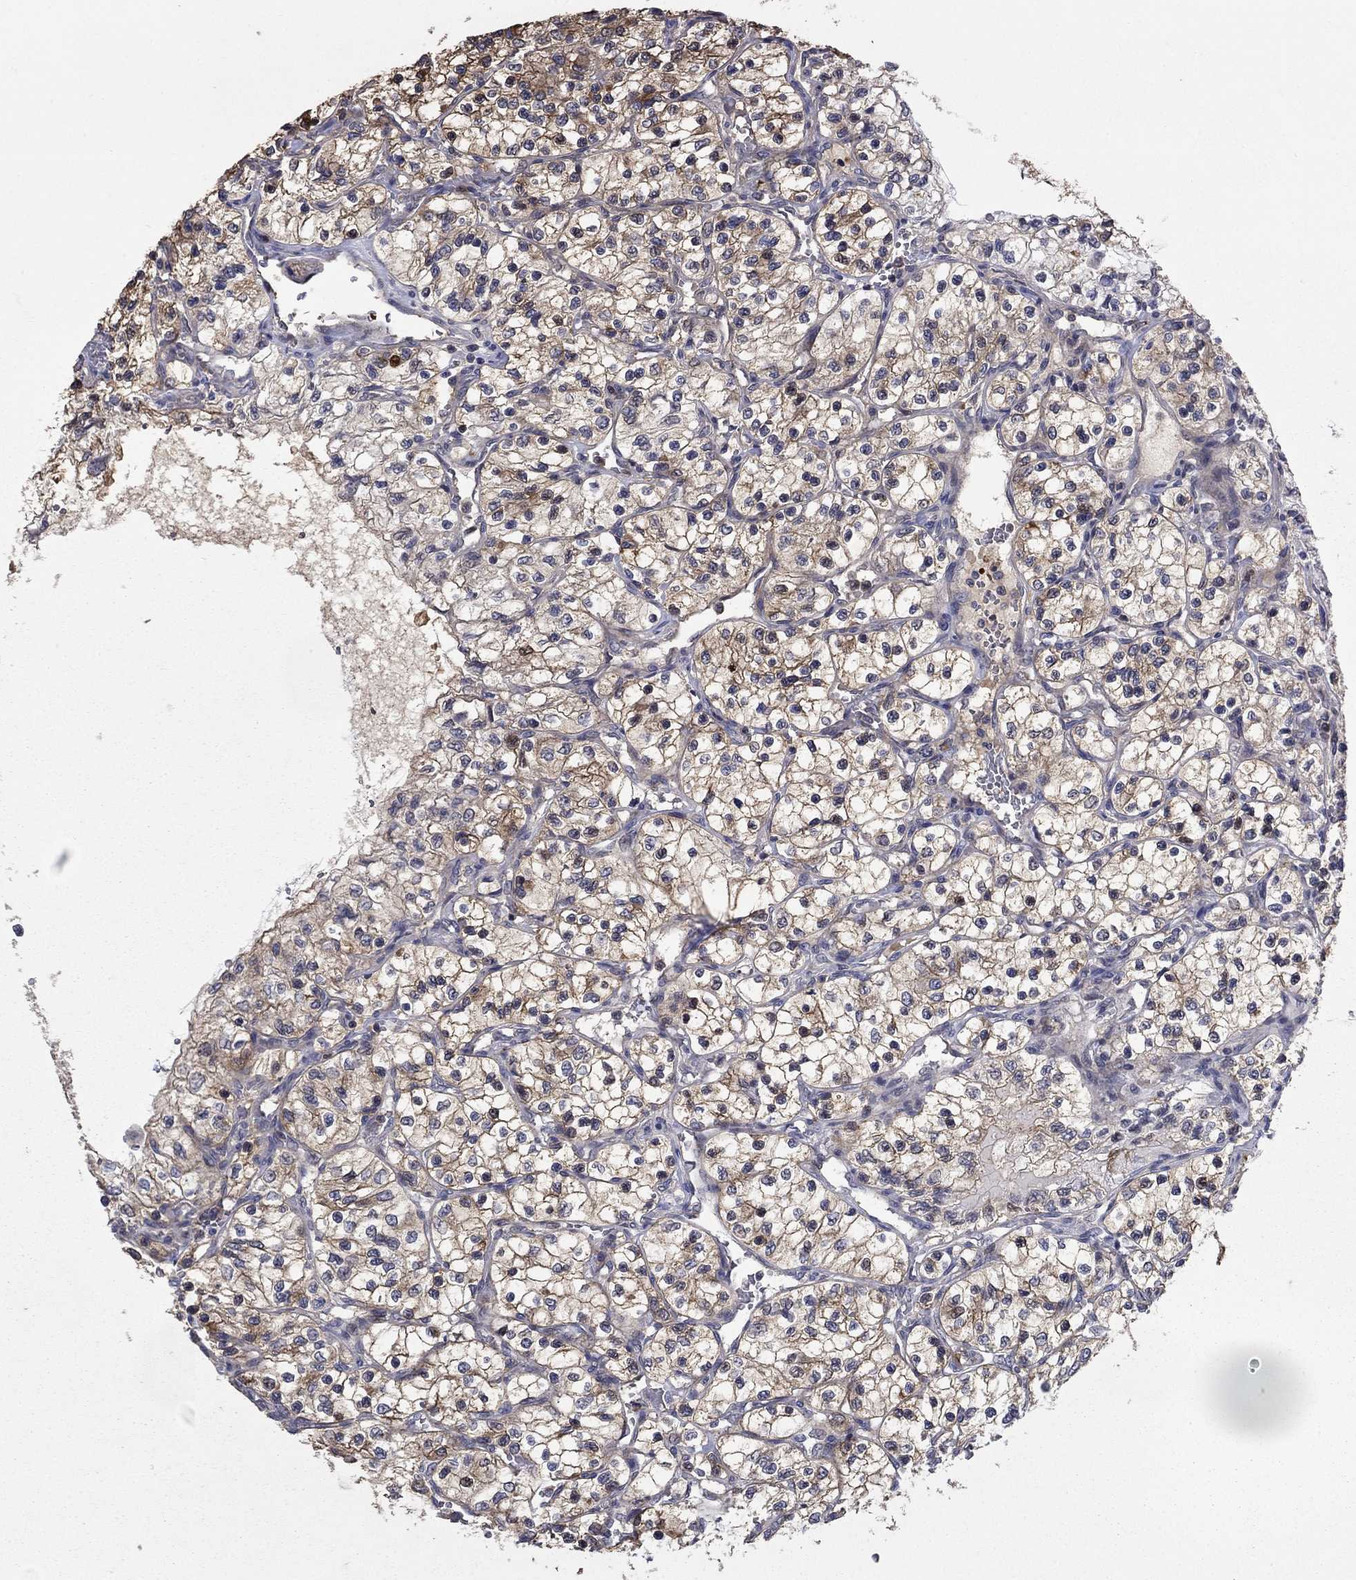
{"staining": {"intensity": "moderate", "quantity": "25%-75%", "location": "cytoplasmic/membranous"}, "tissue": "renal cancer", "cell_type": "Tumor cells", "image_type": "cancer", "snomed": [{"axis": "morphology", "description": "Adenocarcinoma, NOS"}, {"axis": "topography", "description": "Kidney"}], "caption": "A micrograph of human renal adenocarcinoma stained for a protein shows moderate cytoplasmic/membranous brown staining in tumor cells.", "gene": "DVL1", "patient": {"sex": "female", "age": 69}}